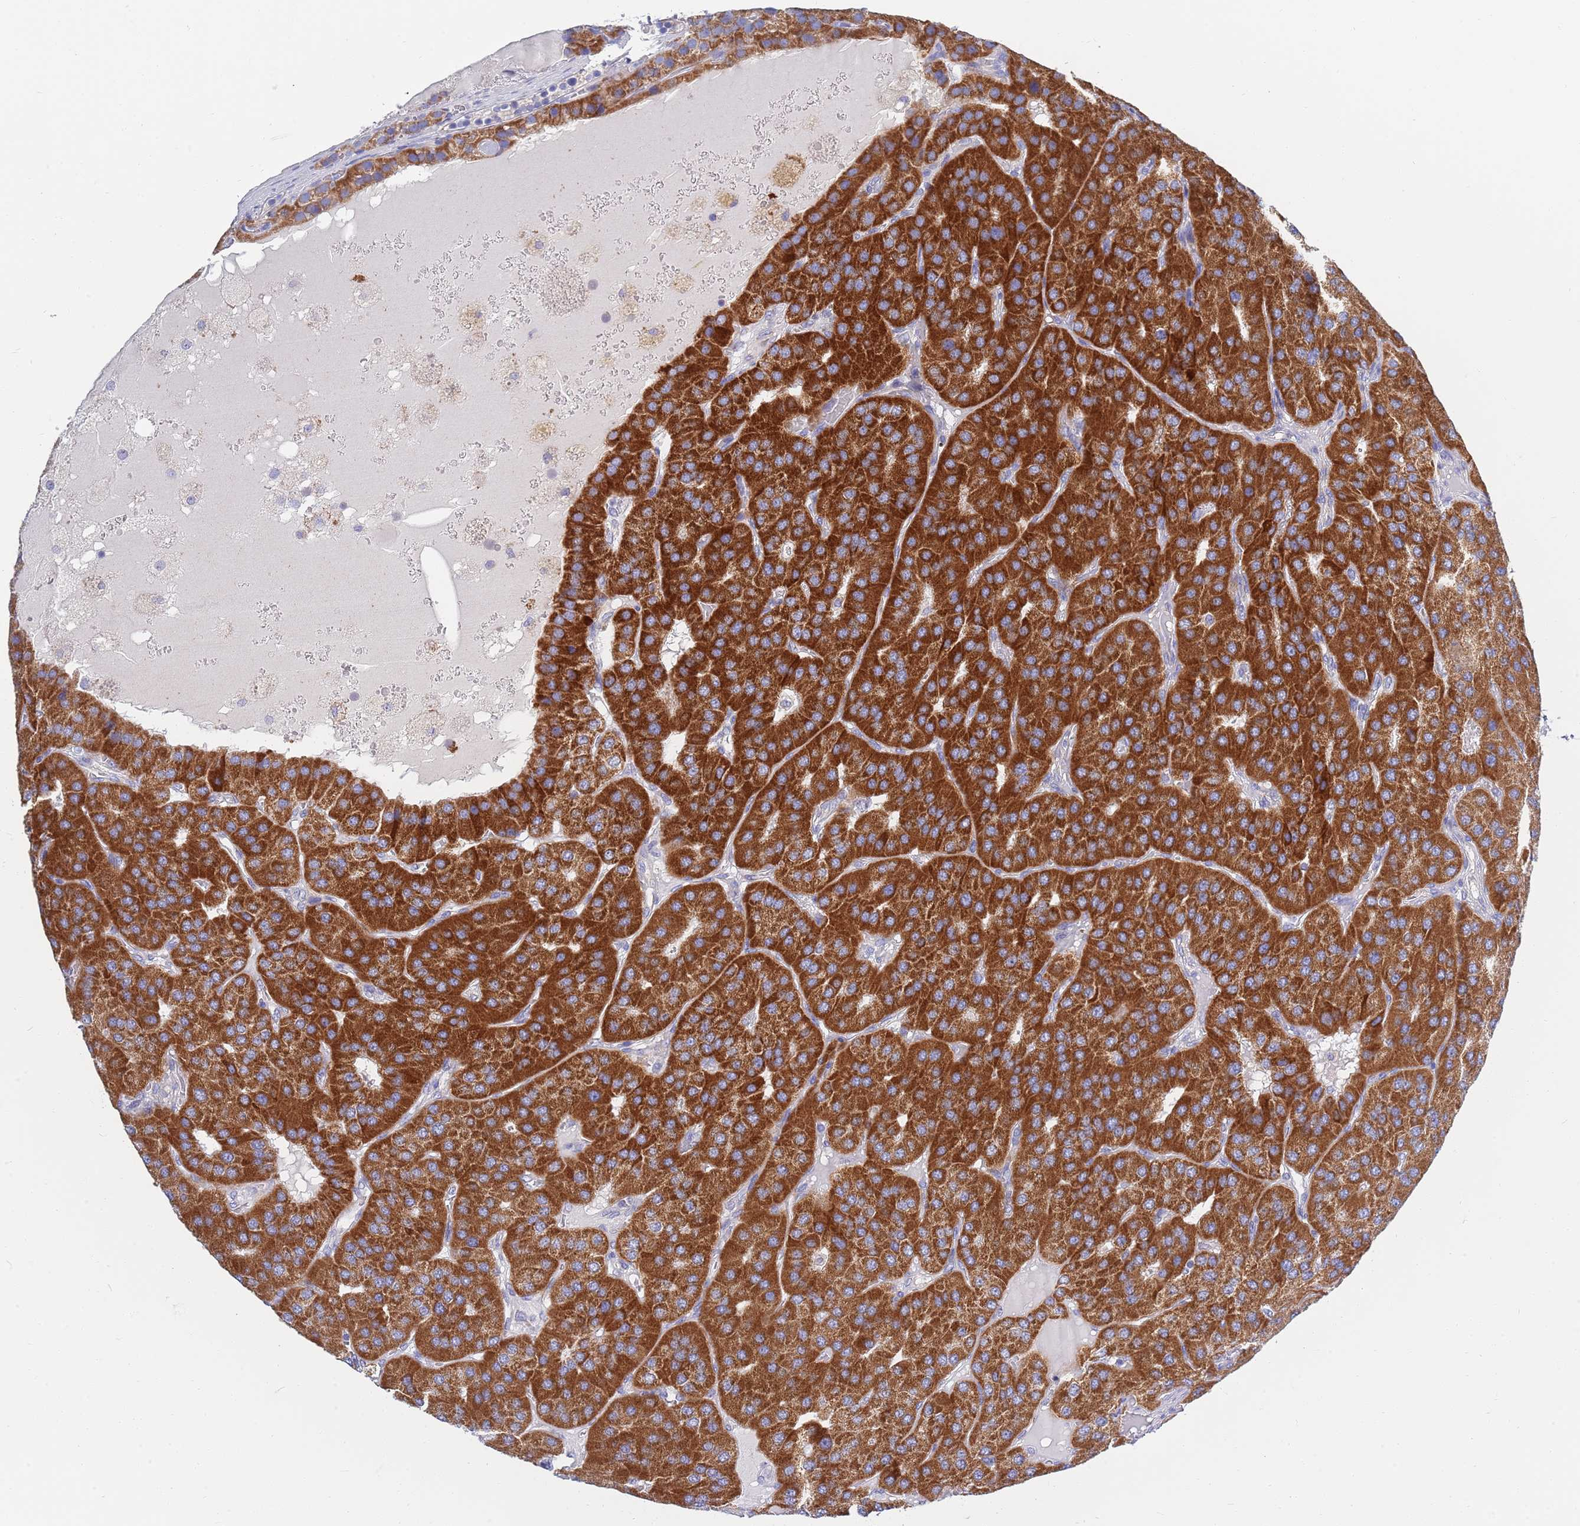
{"staining": {"intensity": "strong", "quantity": ">75%", "location": "cytoplasmic/membranous"}, "tissue": "parathyroid gland", "cell_type": "Glandular cells", "image_type": "normal", "snomed": [{"axis": "morphology", "description": "Normal tissue, NOS"}, {"axis": "morphology", "description": "Adenoma, NOS"}, {"axis": "topography", "description": "Parathyroid gland"}], "caption": "This histopathology image exhibits immunohistochemistry (IHC) staining of benign parathyroid gland, with high strong cytoplasmic/membranous staining in about >75% of glandular cells.", "gene": "EMC8", "patient": {"sex": "female", "age": 86}}